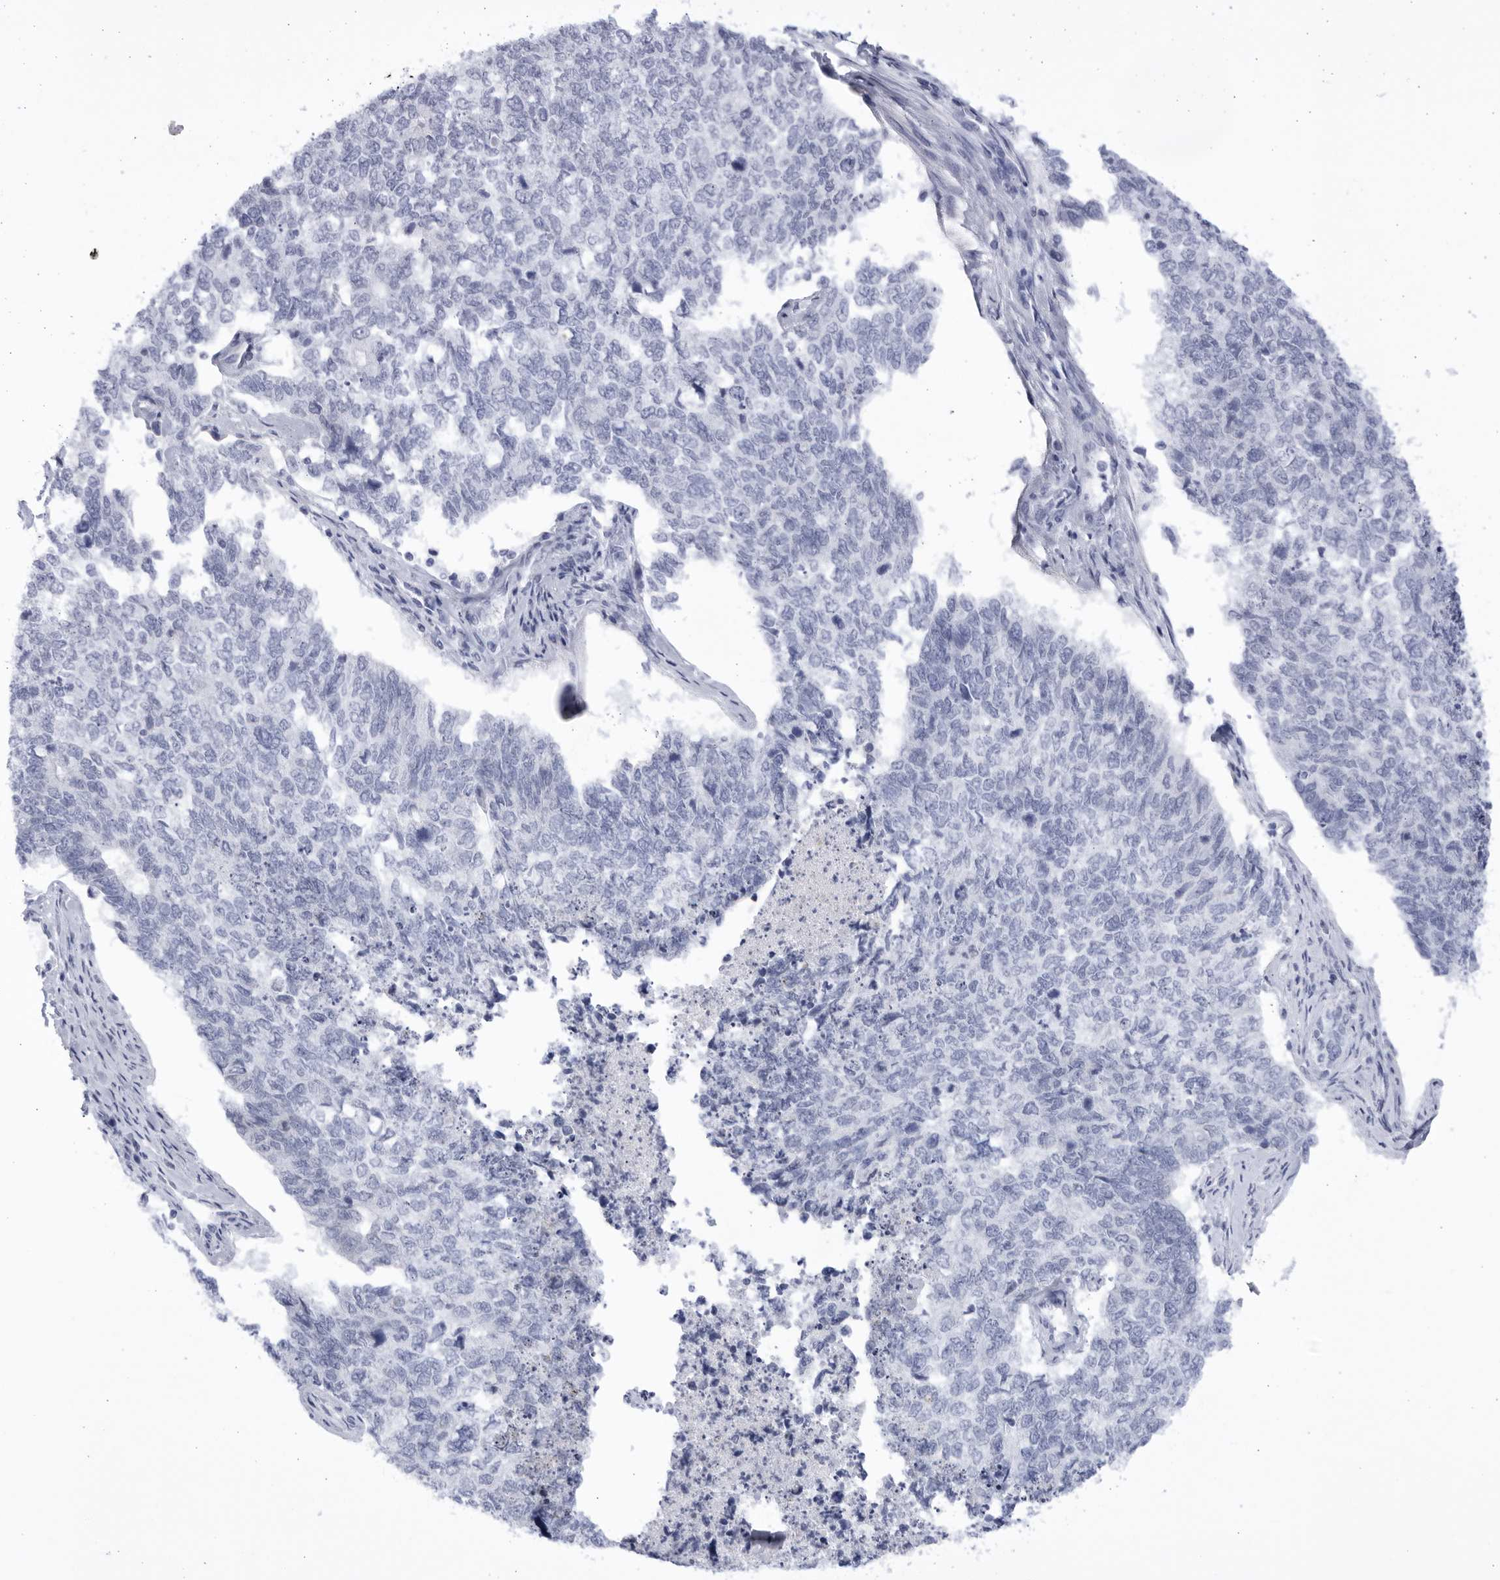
{"staining": {"intensity": "negative", "quantity": "none", "location": "none"}, "tissue": "cervical cancer", "cell_type": "Tumor cells", "image_type": "cancer", "snomed": [{"axis": "morphology", "description": "Squamous cell carcinoma, NOS"}, {"axis": "topography", "description": "Cervix"}], "caption": "Tumor cells show no significant protein staining in cervical cancer (squamous cell carcinoma).", "gene": "CCDC181", "patient": {"sex": "female", "age": 63}}